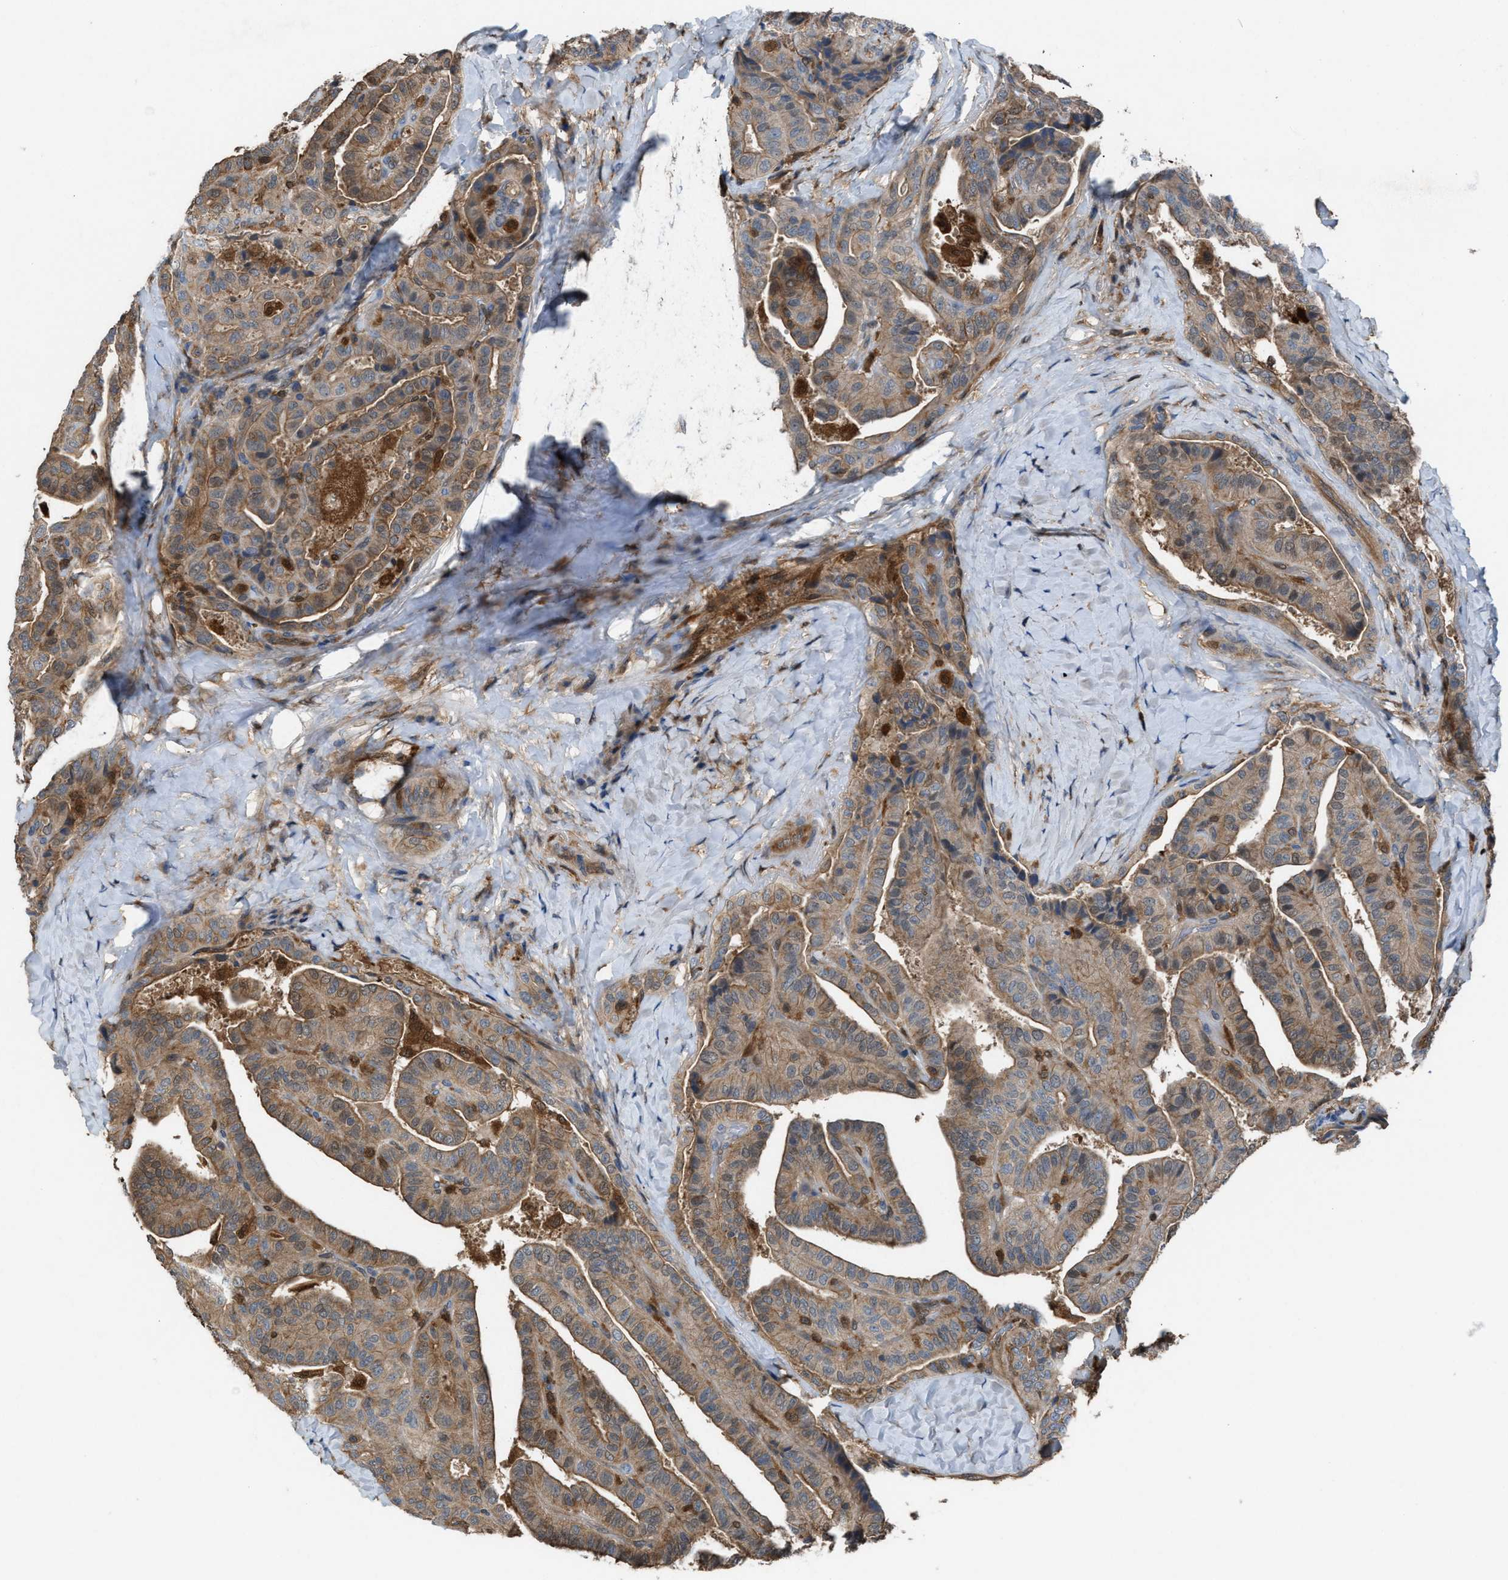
{"staining": {"intensity": "weak", "quantity": ">75%", "location": "cytoplasmic/membranous"}, "tissue": "thyroid cancer", "cell_type": "Tumor cells", "image_type": "cancer", "snomed": [{"axis": "morphology", "description": "Papillary adenocarcinoma, NOS"}, {"axis": "topography", "description": "Thyroid gland"}], "caption": "The histopathology image demonstrates immunohistochemical staining of papillary adenocarcinoma (thyroid). There is weak cytoplasmic/membranous staining is seen in about >75% of tumor cells.", "gene": "TPK1", "patient": {"sex": "male", "age": 77}}